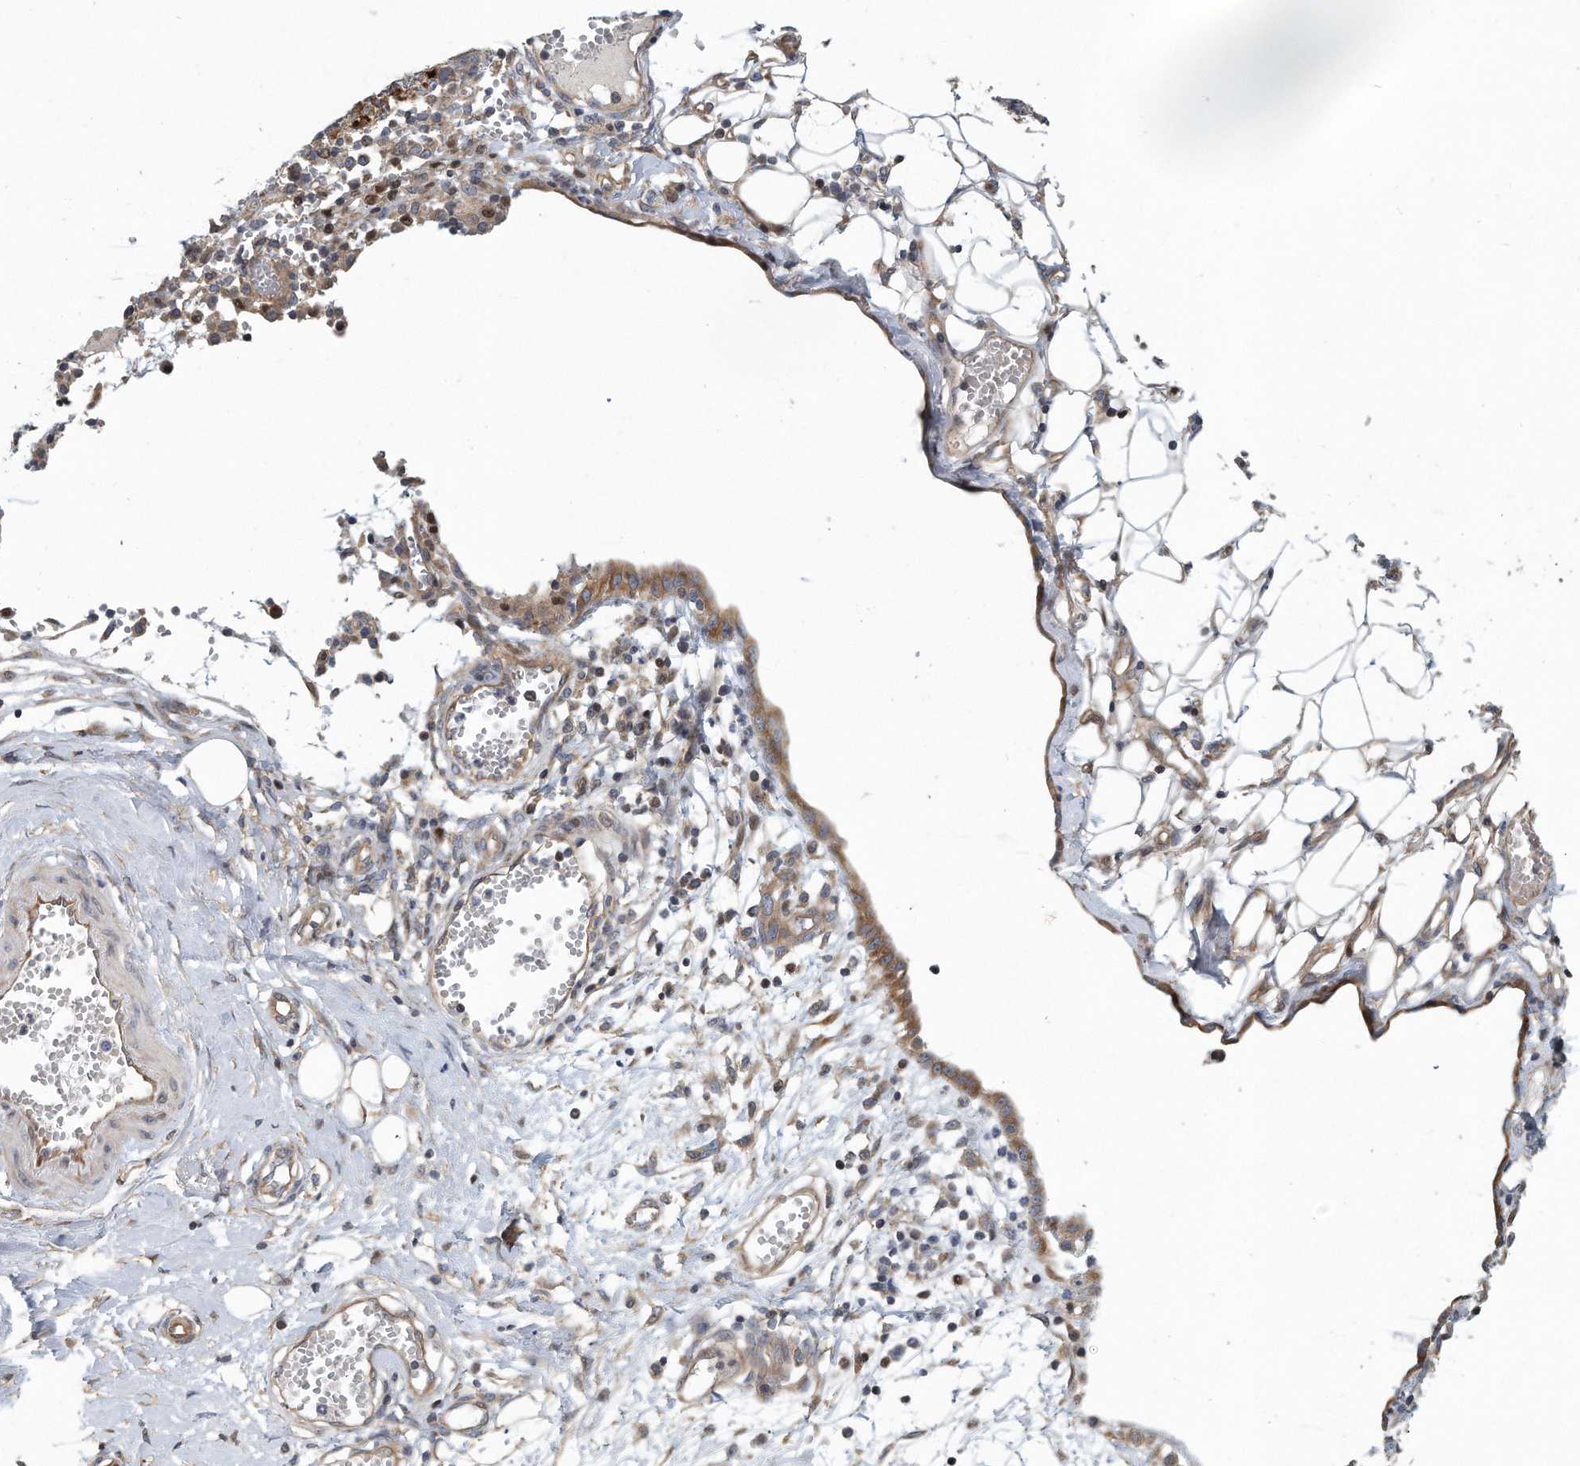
{"staining": {"intensity": "moderate", "quantity": ">75%", "location": "cytoplasmic/membranous"}, "tissue": "ovarian cancer", "cell_type": "Tumor cells", "image_type": "cancer", "snomed": [{"axis": "morphology", "description": "Carcinoma, endometroid"}, {"axis": "topography", "description": "Ovary"}], "caption": "A brown stain shows moderate cytoplasmic/membranous expression of a protein in ovarian endometroid carcinoma tumor cells.", "gene": "PCDH8", "patient": {"sex": "female", "age": 42}}